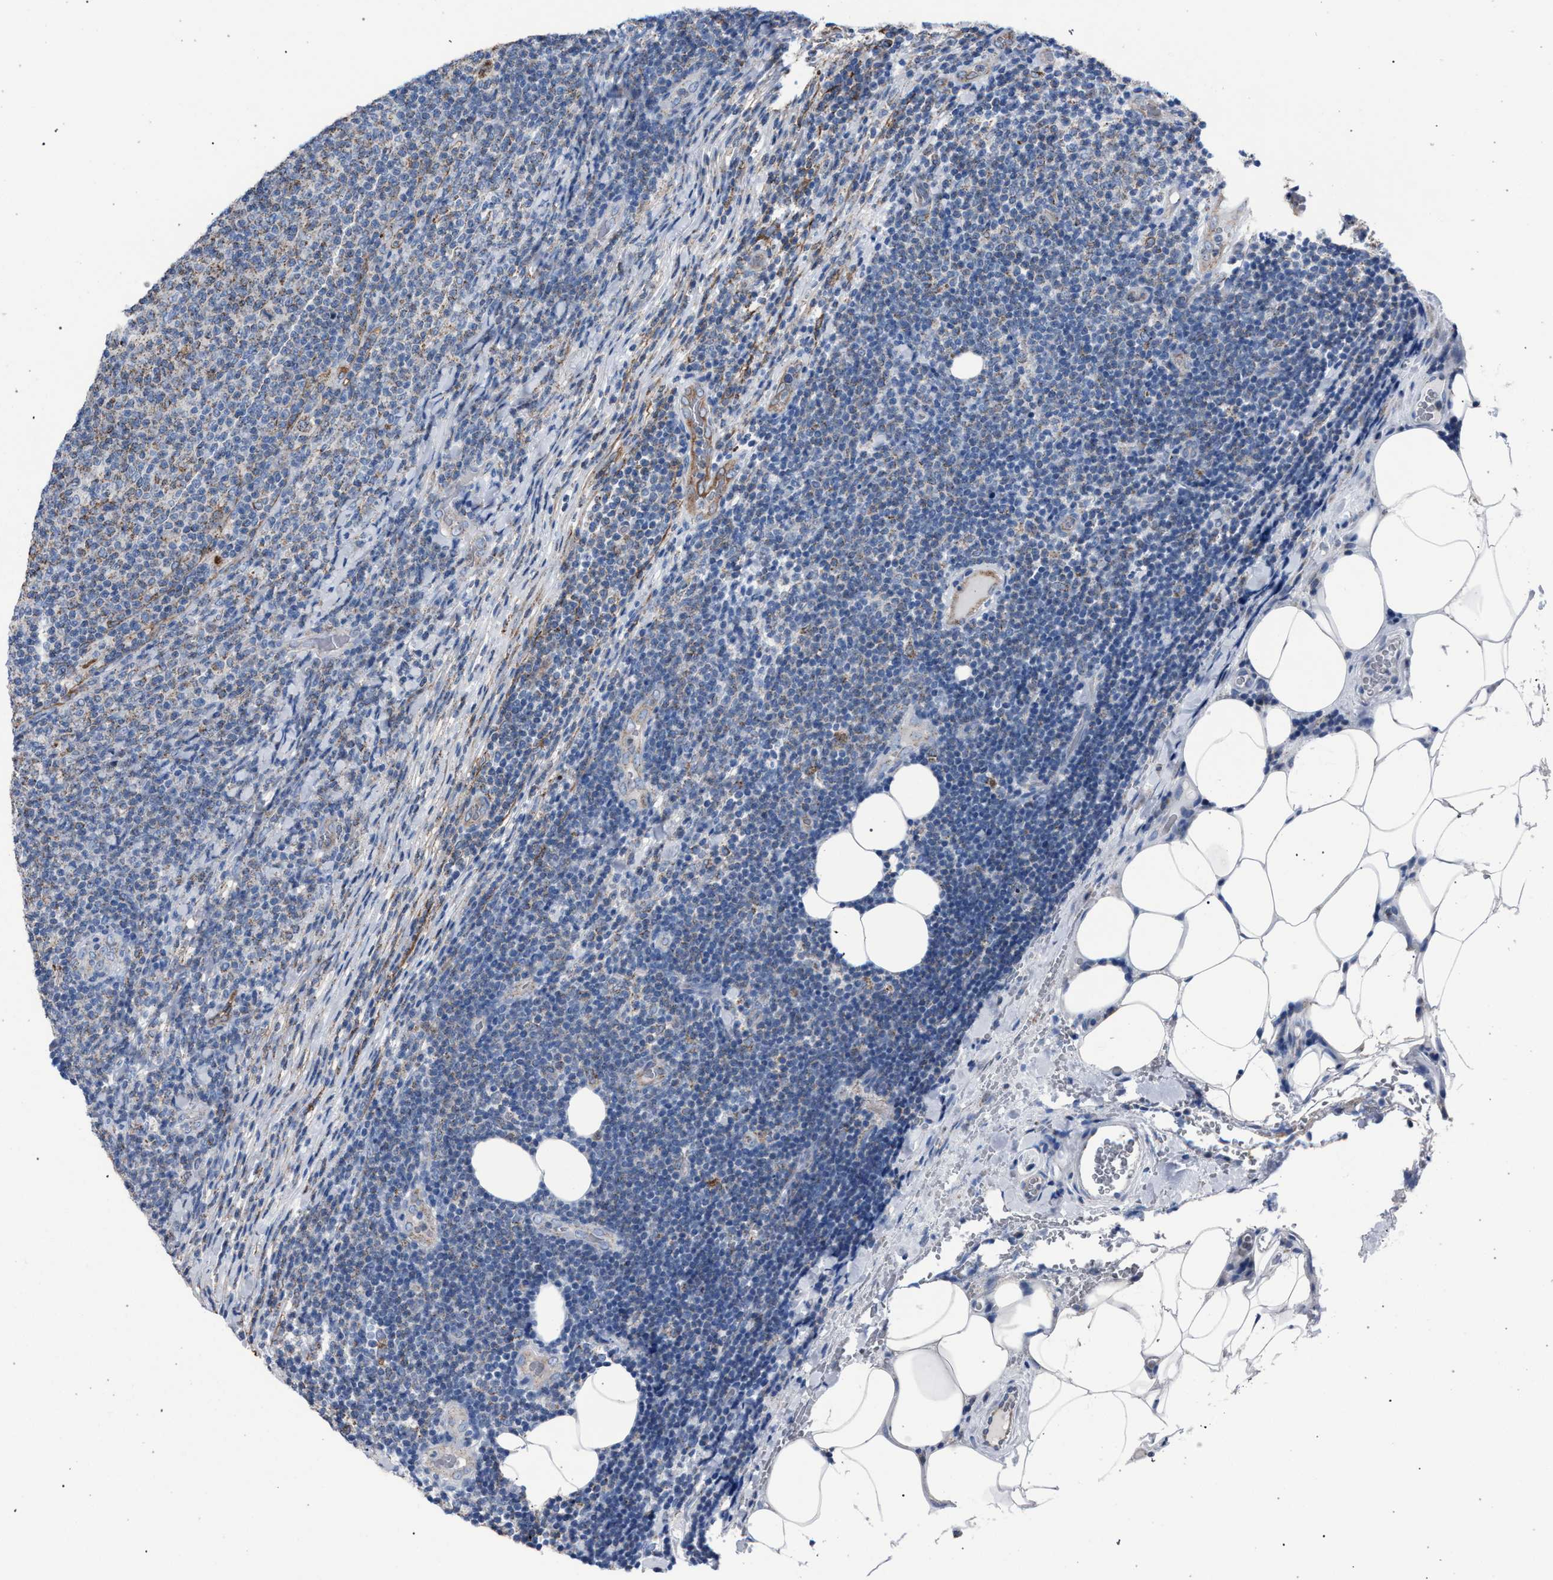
{"staining": {"intensity": "weak", "quantity": "<25%", "location": "cytoplasmic/membranous"}, "tissue": "lymphoma", "cell_type": "Tumor cells", "image_type": "cancer", "snomed": [{"axis": "morphology", "description": "Malignant lymphoma, non-Hodgkin's type, Low grade"}, {"axis": "topography", "description": "Lymph node"}], "caption": "Histopathology image shows no protein expression in tumor cells of malignant lymphoma, non-Hodgkin's type (low-grade) tissue. (DAB immunohistochemistry with hematoxylin counter stain).", "gene": "HSD17B4", "patient": {"sex": "male", "age": 66}}